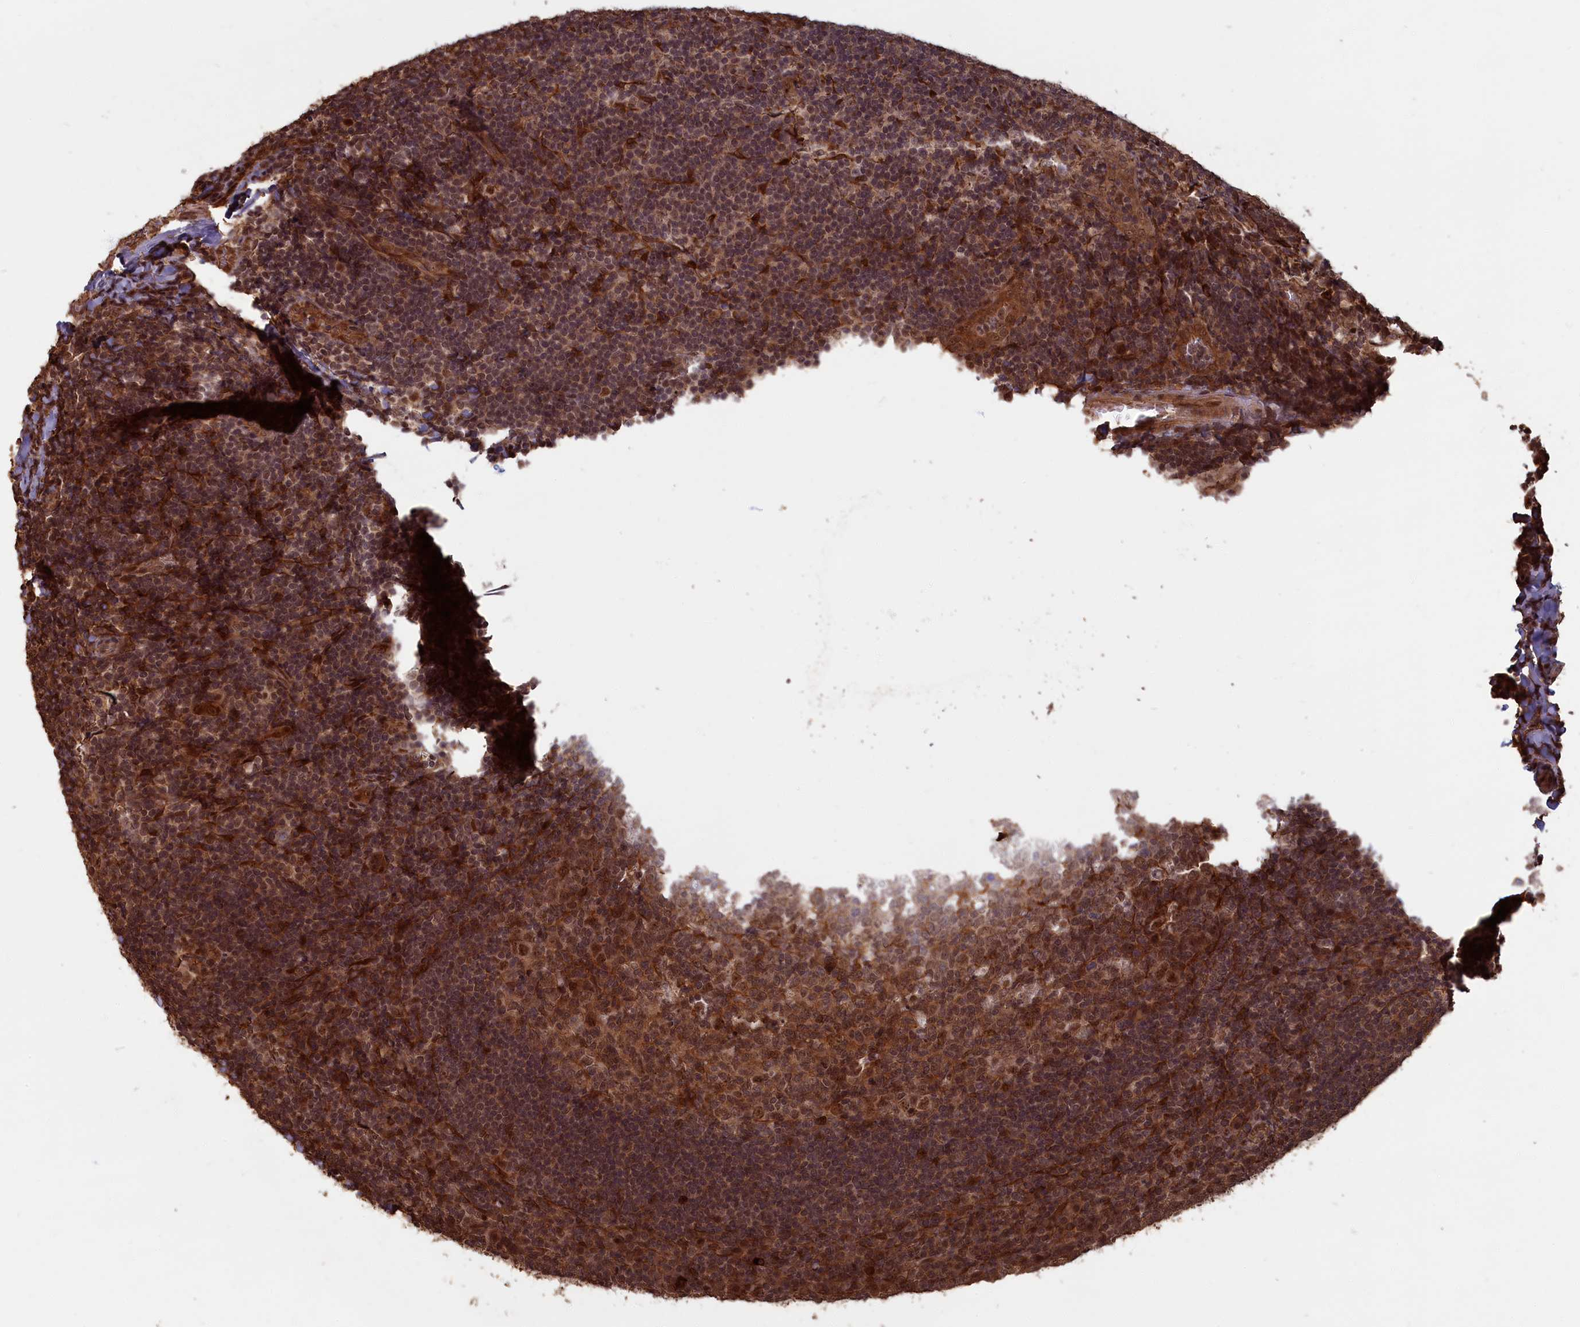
{"staining": {"intensity": "moderate", "quantity": ">75%", "location": "cytoplasmic/membranous,nuclear"}, "tissue": "tonsil", "cell_type": "Germinal center cells", "image_type": "normal", "snomed": [{"axis": "morphology", "description": "Normal tissue, NOS"}, {"axis": "topography", "description": "Tonsil"}], "caption": "The micrograph shows a brown stain indicating the presence of a protein in the cytoplasmic/membranous,nuclear of germinal center cells in tonsil. (Brightfield microscopy of DAB IHC at high magnification).", "gene": "HIF3A", "patient": {"sex": "male", "age": 17}}